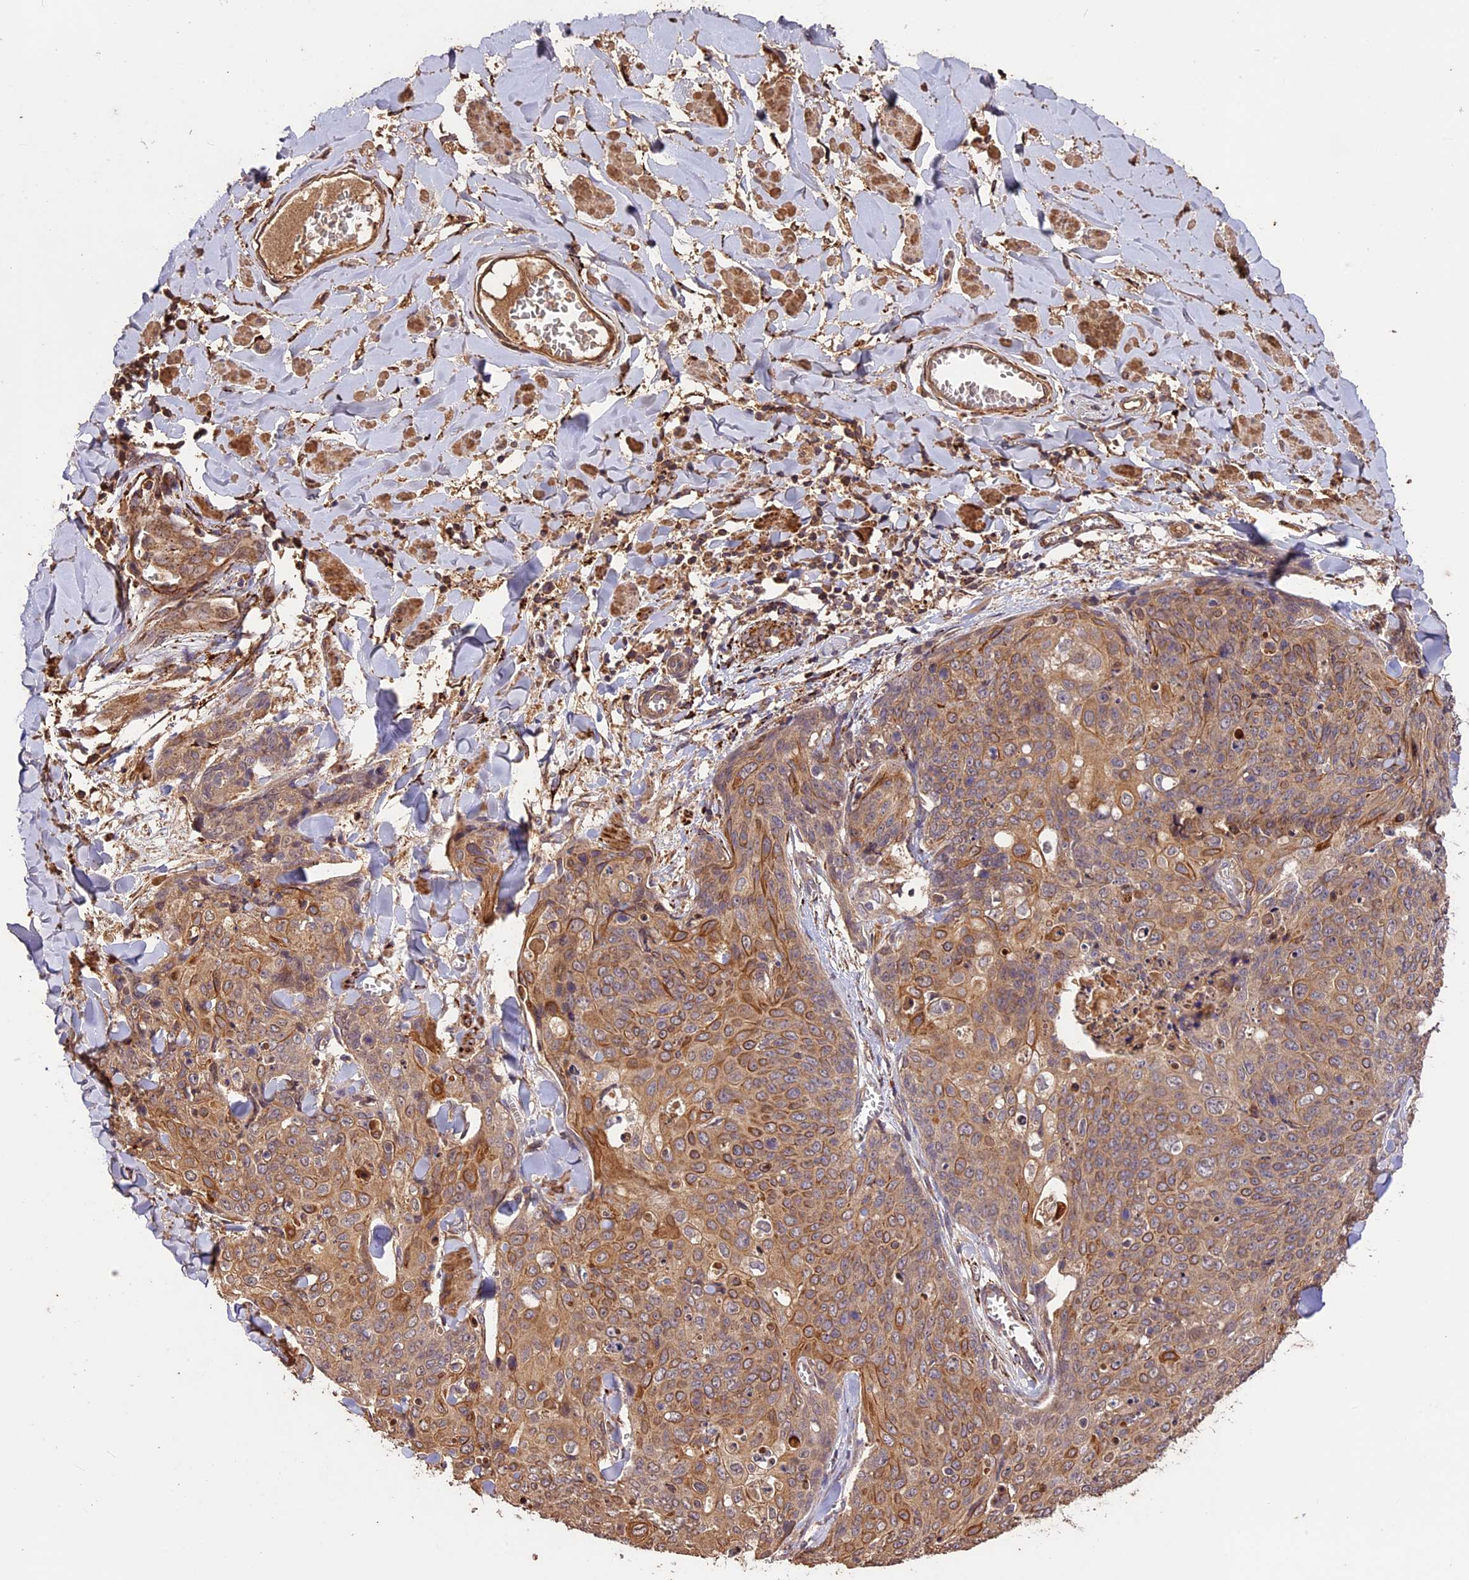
{"staining": {"intensity": "moderate", "quantity": ">75%", "location": "cytoplasmic/membranous"}, "tissue": "skin cancer", "cell_type": "Tumor cells", "image_type": "cancer", "snomed": [{"axis": "morphology", "description": "Squamous cell carcinoma, NOS"}, {"axis": "topography", "description": "Skin"}, {"axis": "topography", "description": "Vulva"}], "caption": "Human skin cancer (squamous cell carcinoma) stained with a brown dye shows moderate cytoplasmic/membranous positive staining in about >75% of tumor cells.", "gene": "CRLF1", "patient": {"sex": "female", "age": 85}}